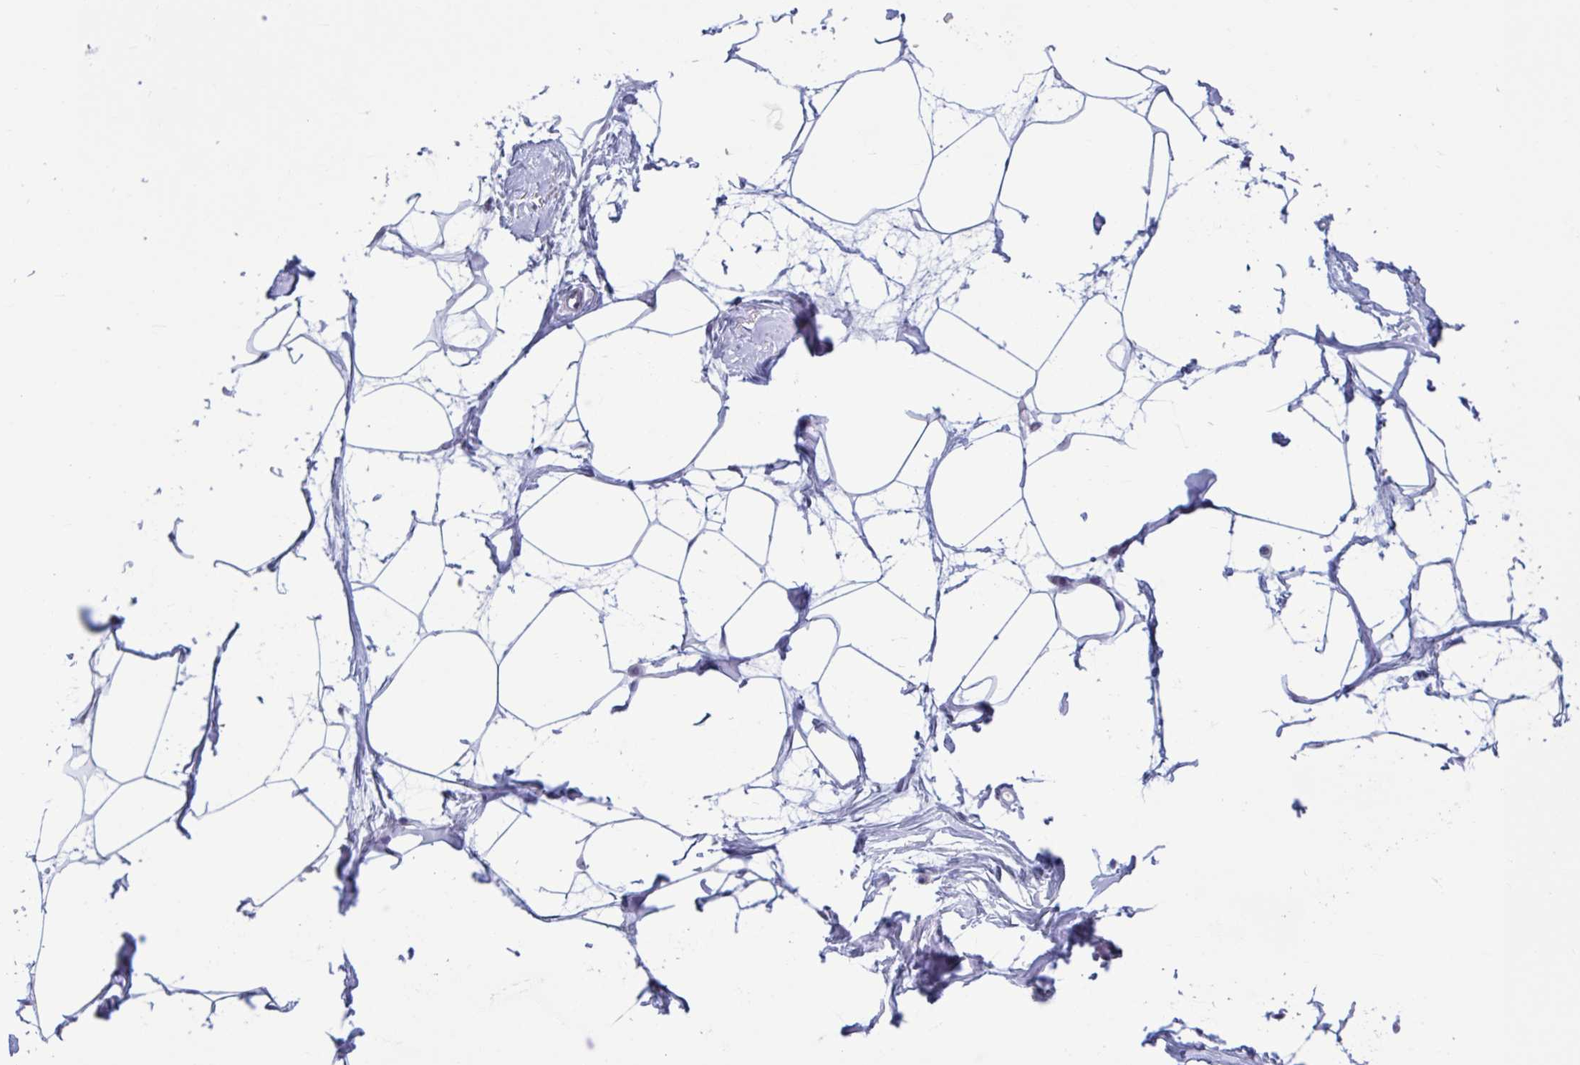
{"staining": {"intensity": "negative", "quantity": "none", "location": "none"}, "tissue": "breast", "cell_type": "Adipocytes", "image_type": "normal", "snomed": [{"axis": "morphology", "description": "Normal tissue, NOS"}, {"axis": "topography", "description": "Breast"}], "caption": "Immunohistochemistry (IHC) photomicrograph of benign breast: human breast stained with DAB exhibits no significant protein expression in adipocytes.", "gene": "RBL1", "patient": {"sex": "female", "age": 45}}